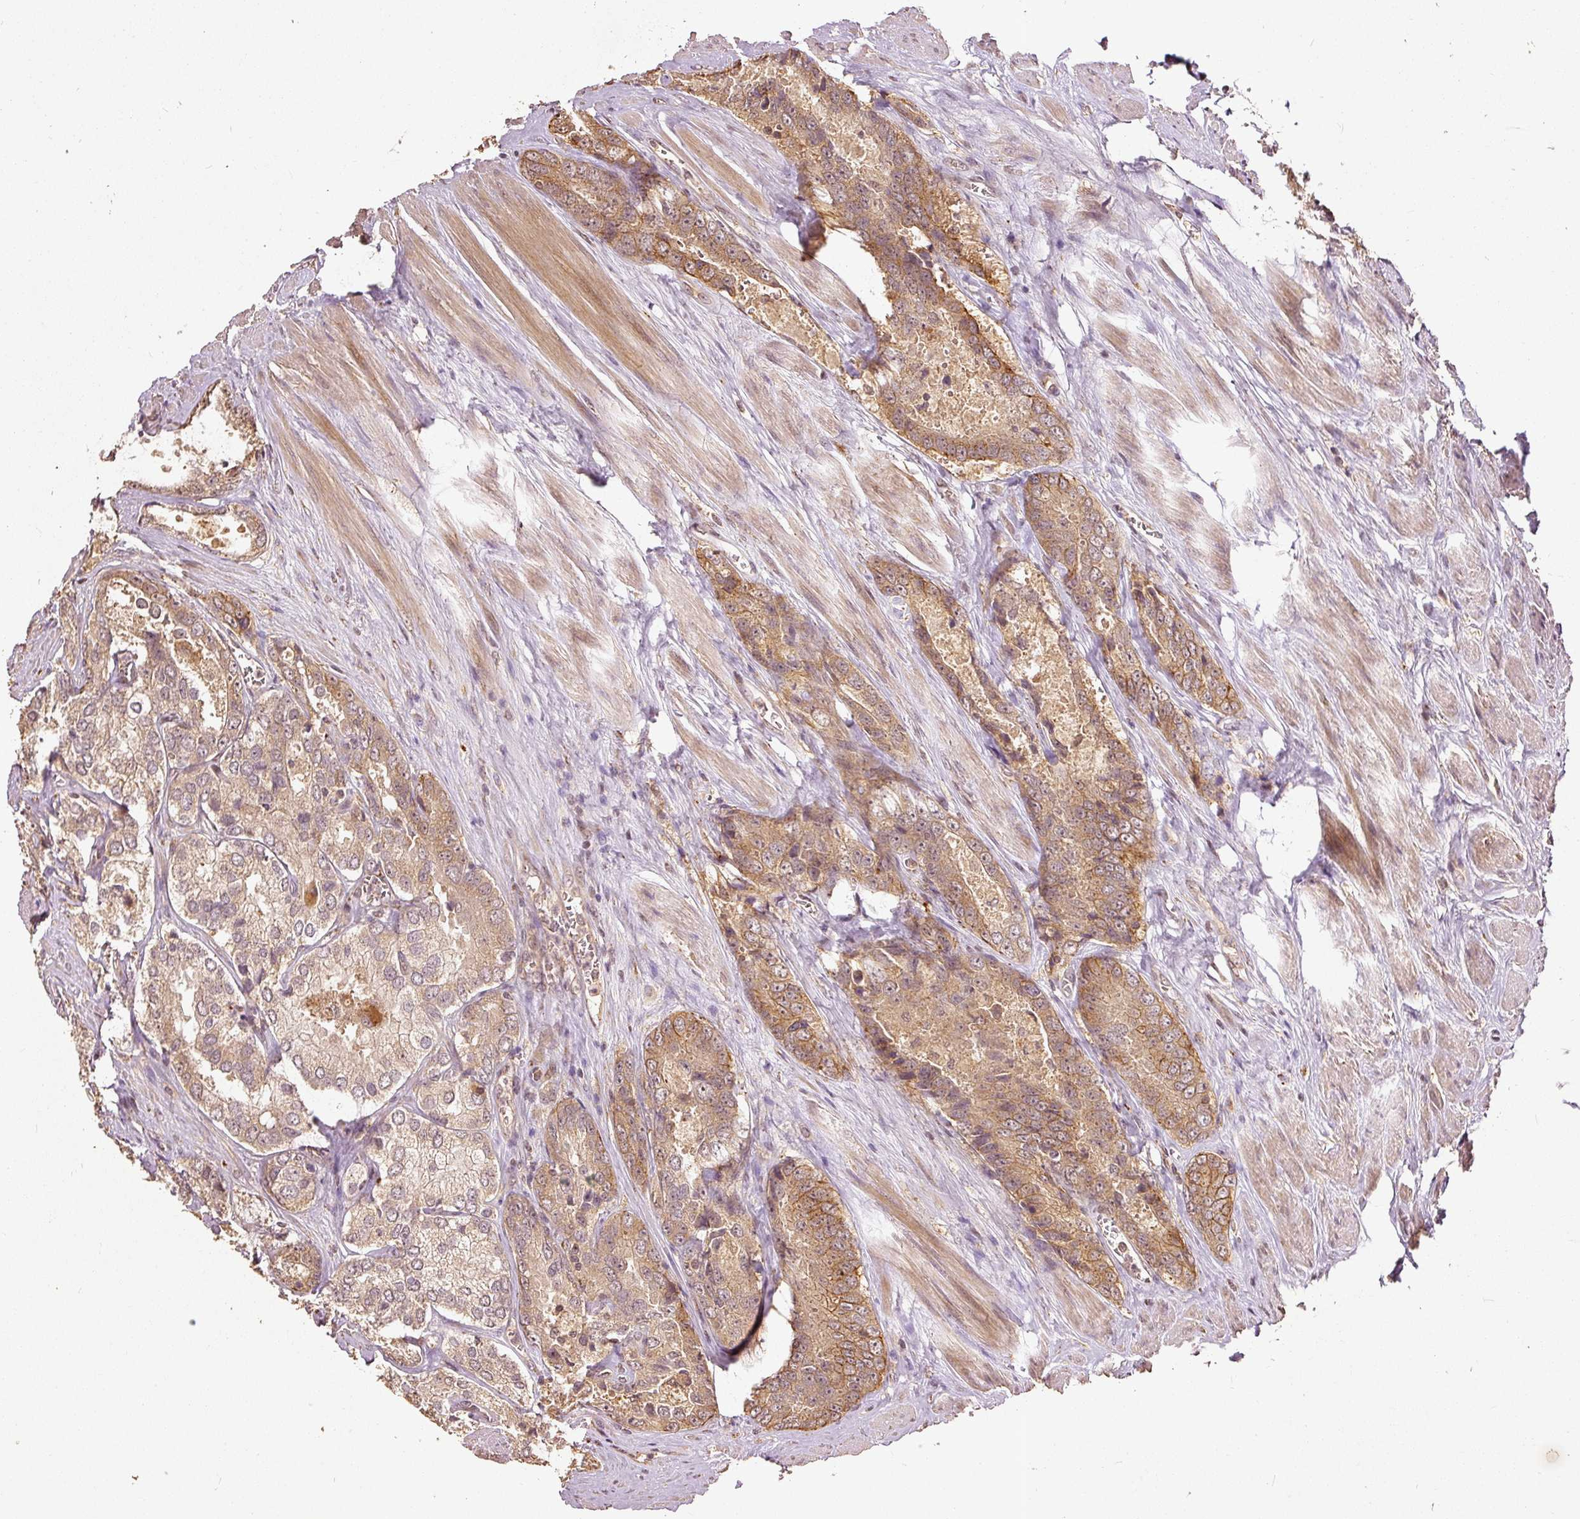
{"staining": {"intensity": "moderate", "quantity": ">75%", "location": "cytoplasmic/membranous"}, "tissue": "prostate cancer", "cell_type": "Tumor cells", "image_type": "cancer", "snomed": [{"axis": "morphology", "description": "Adenocarcinoma, Low grade"}, {"axis": "topography", "description": "Prostate"}], "caption": "An IHC photomicrograph of tumor tissue is shown. Protein staining in brown highlights moderate cytoplasmic/membranous positivity in prostate adenocarcinoma (low-grade) within tumor cells.", "gene": "FUT8", "patient": {"sex": "male", "age": 68}}